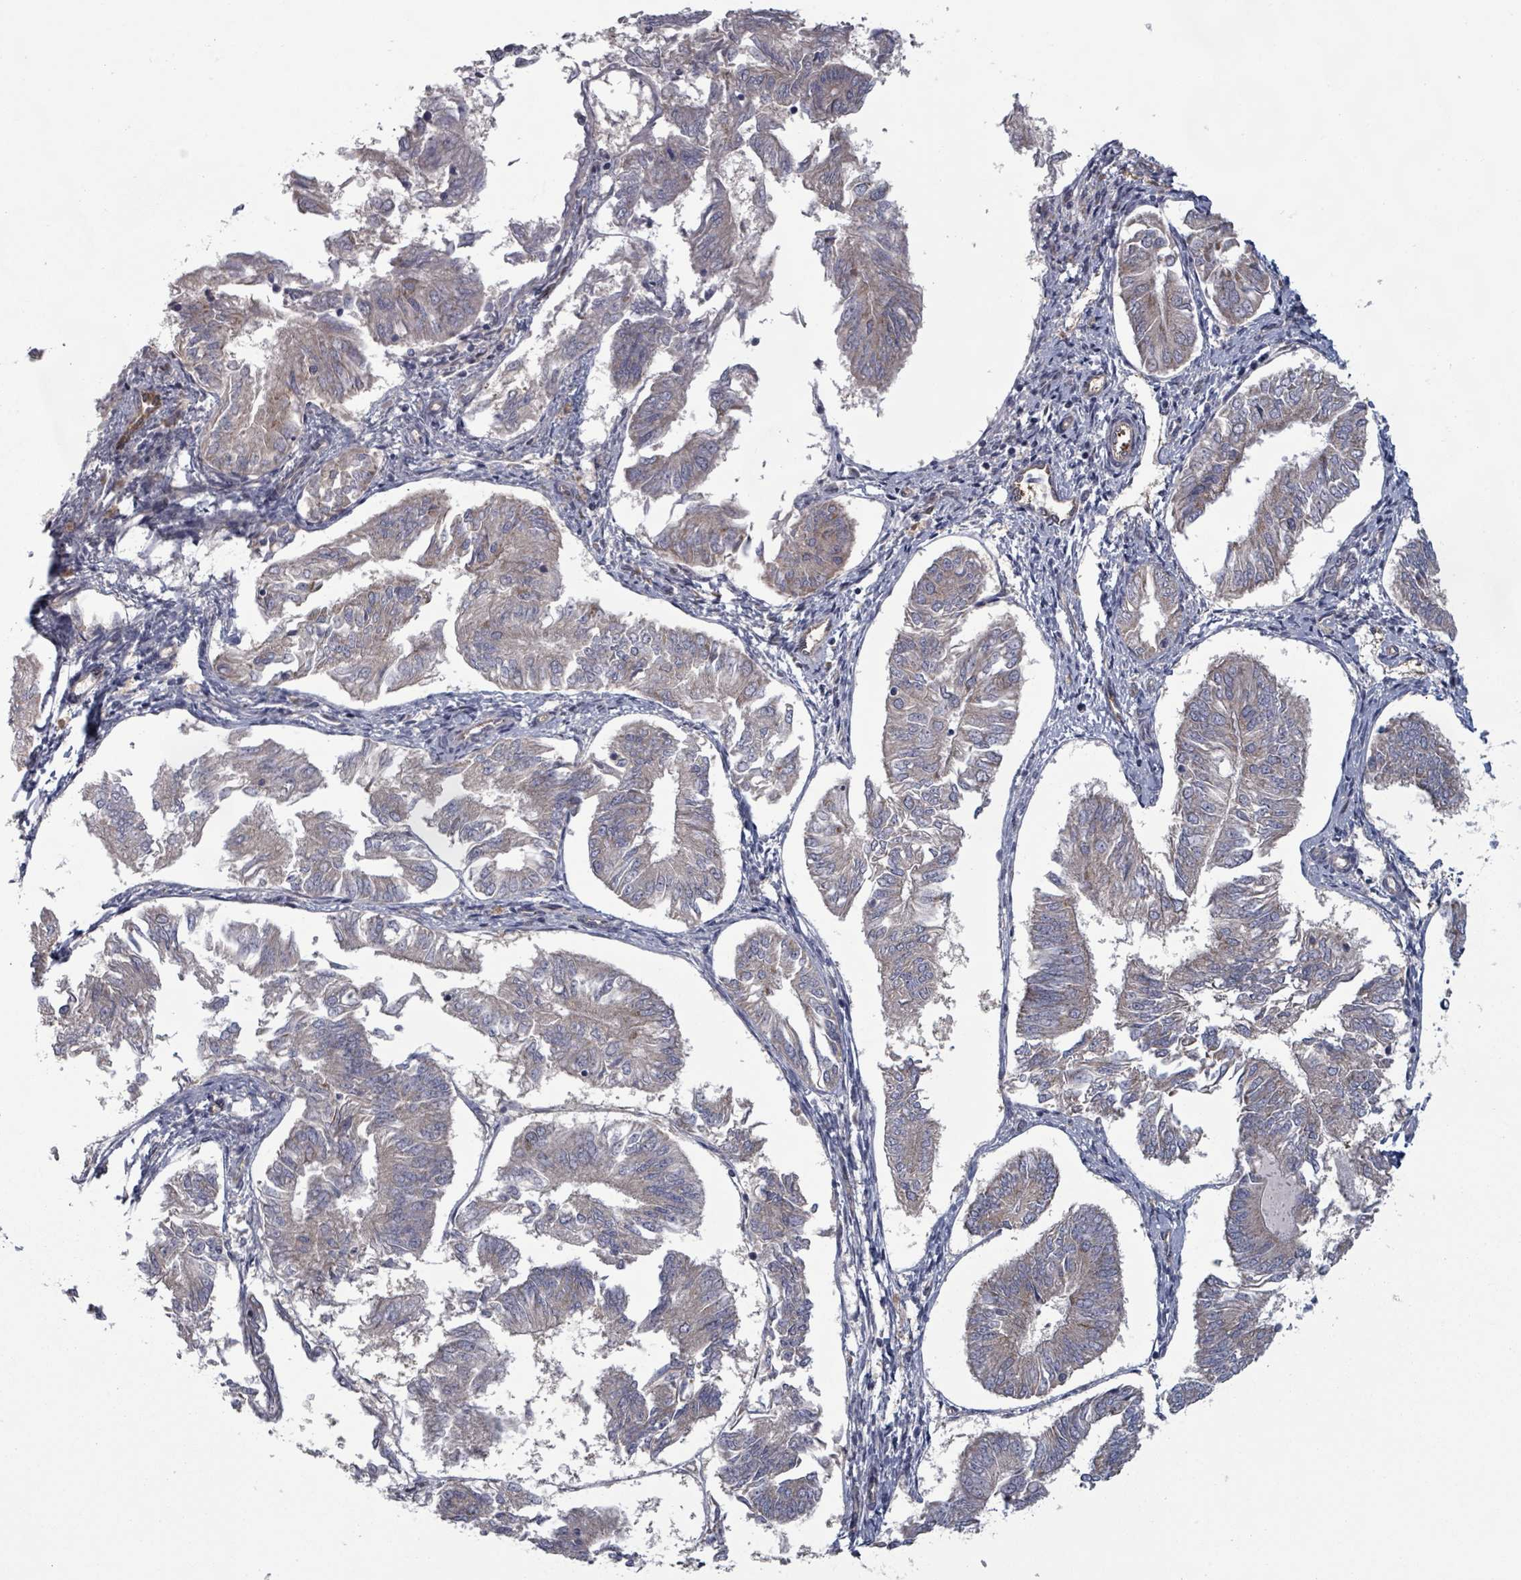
{"staining": {"intensity": "negative", "quantity": "none", "location": "none"}, "tissue": "endometrial cancer", "cell_type": "Tumor cells", "image_type": "cancer", "snomed": [{"axis": "morphology", "description": "Adenocarcinoma, NOS"}, {"axis": "topography", "description": "Endometrium"}], "caption": "Tumor cells show no significant positivity in endometrial cancer (adenocarcinoma).", "gene": "FKBP1A", "patient": {"sex": "female", "age": 58}}